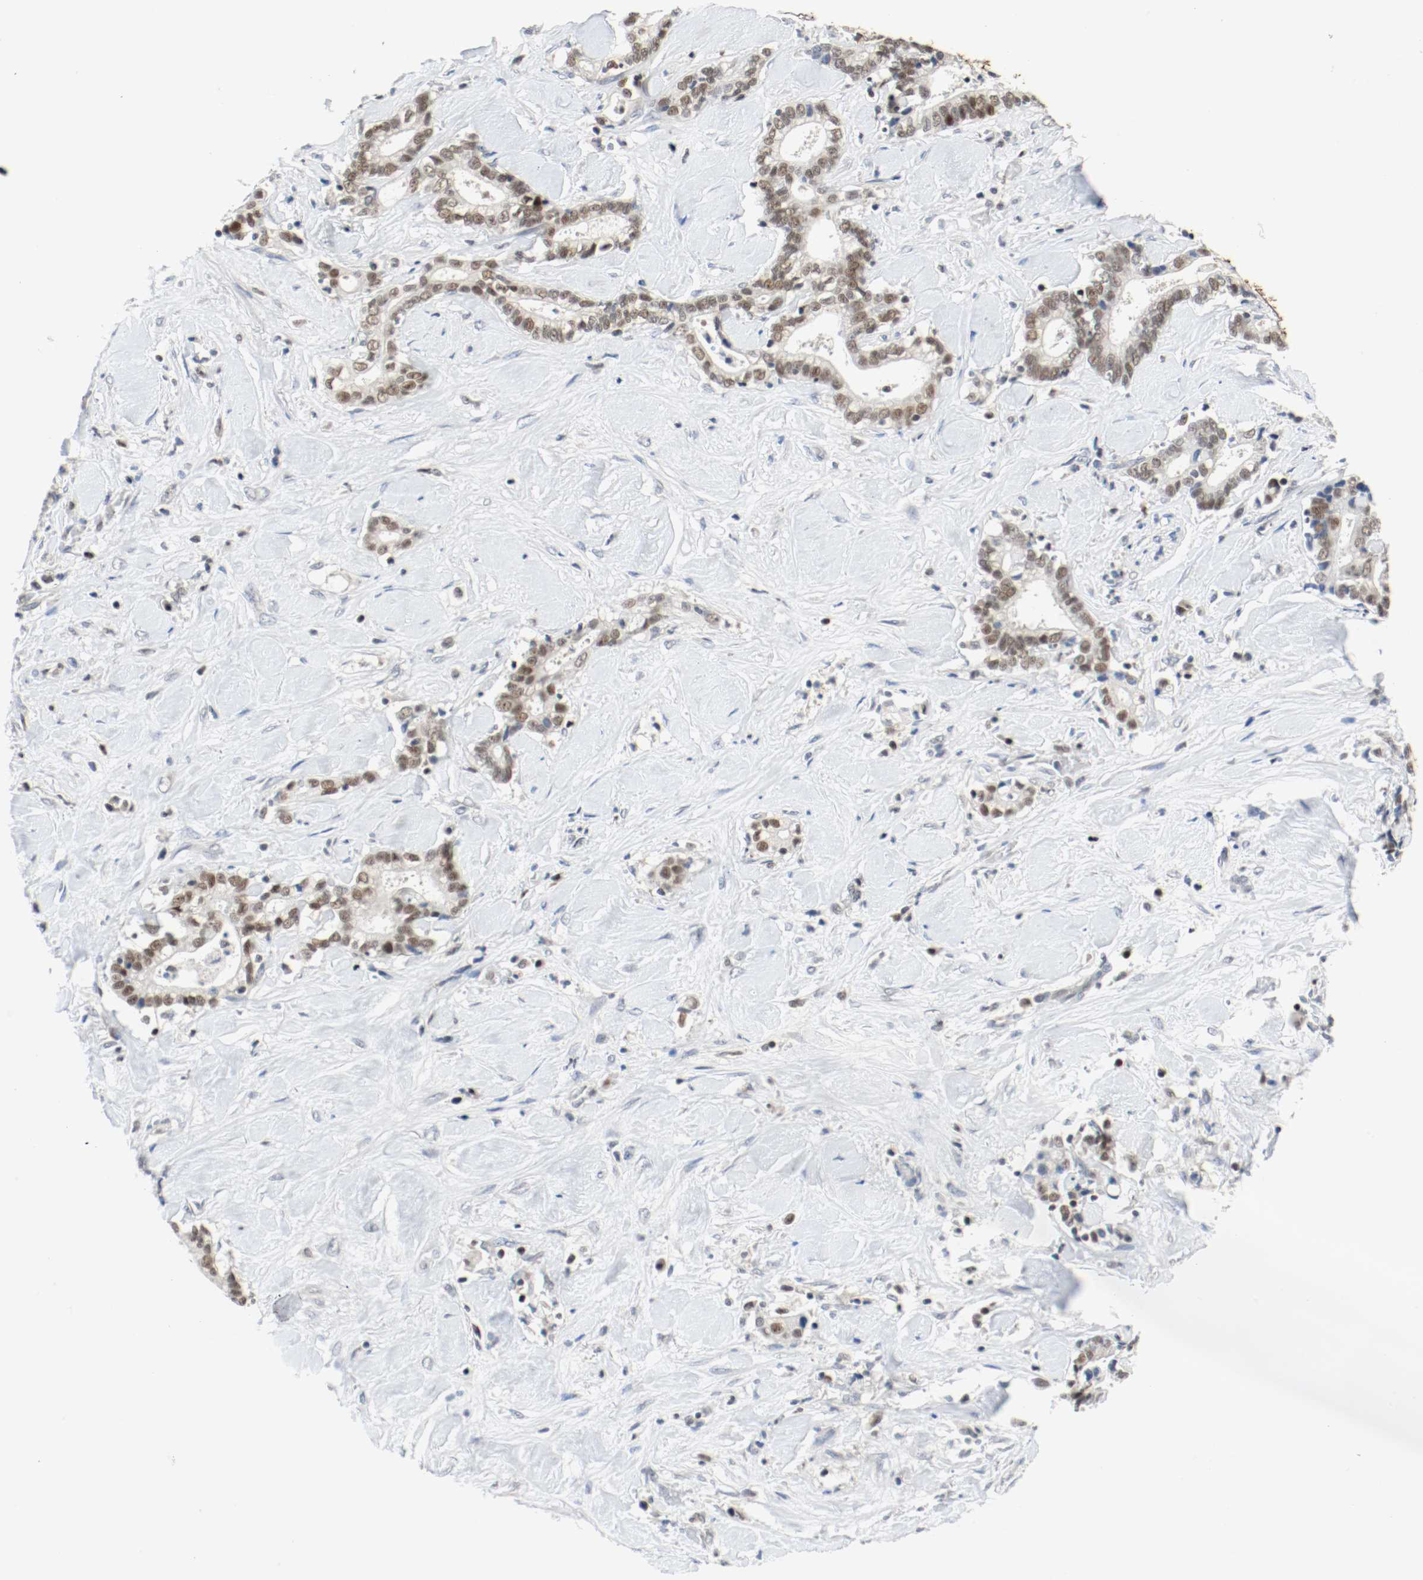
{"staining": {"intensity": "moderate", "quantity": "25%-75%", "location": "nuclear"}, "tissue": "liver cancer", "cell_type": "Tumor cells", "image_type": "cancer", "snomed": [{"axis": "morphology", "description": "Cholangiocarcinoma"}, {"axis": "topography", "description": "Liver"}], "caption": "An immunohistochemistry photomicrograph of neoplastic tissue is shown. Protein staining in brown shows moderate nuclear positivity in liver cancer within tumor cells.", "gene": "ASH1L", "patient": {"sex": "male", "age": 57}}